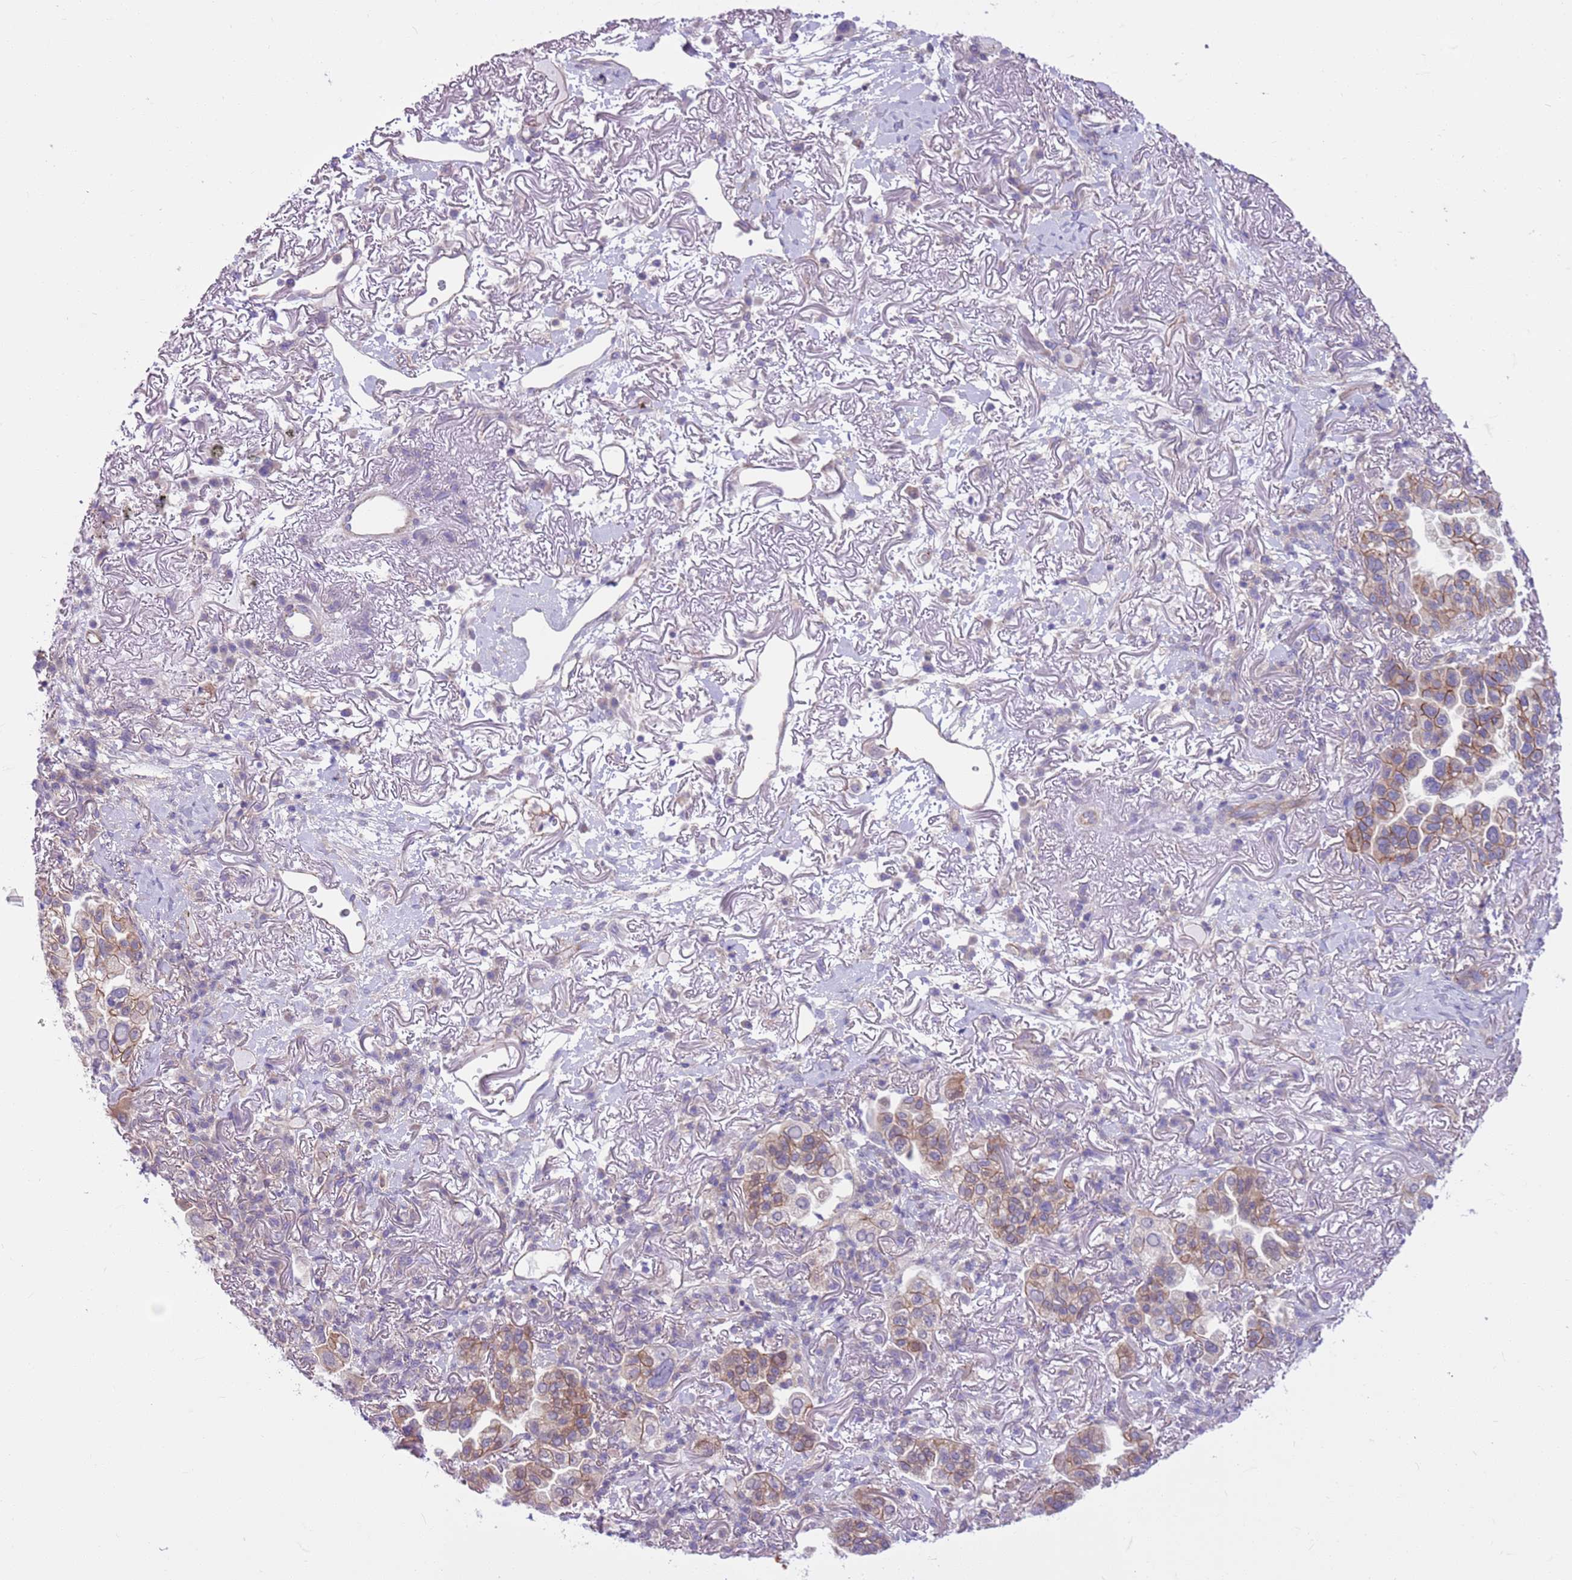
{"staining": {"intensity": "moderate", "quantity": "25%-75%", "location": "cytoplasmic/membranous"}, "tissue": "lung cancer", "cell_type": "Tumor cells", "image_type": "cancer", "snomed": [{"axis": "morphology", "description": "Adenocarcinoma, NOS"}, {"axis": "topography", "description": "Lung"}], "caption": "A high-resolution photomicrograph shows immunohistochemistry staining of lung cancer (adenocarcinoma), which demonstrates moderate cytoplasmic/membranous staining in approximately 25%-75% of tumor cells.", "gene": "PARP8", "patient": {"sex": "female", "age": 69}}